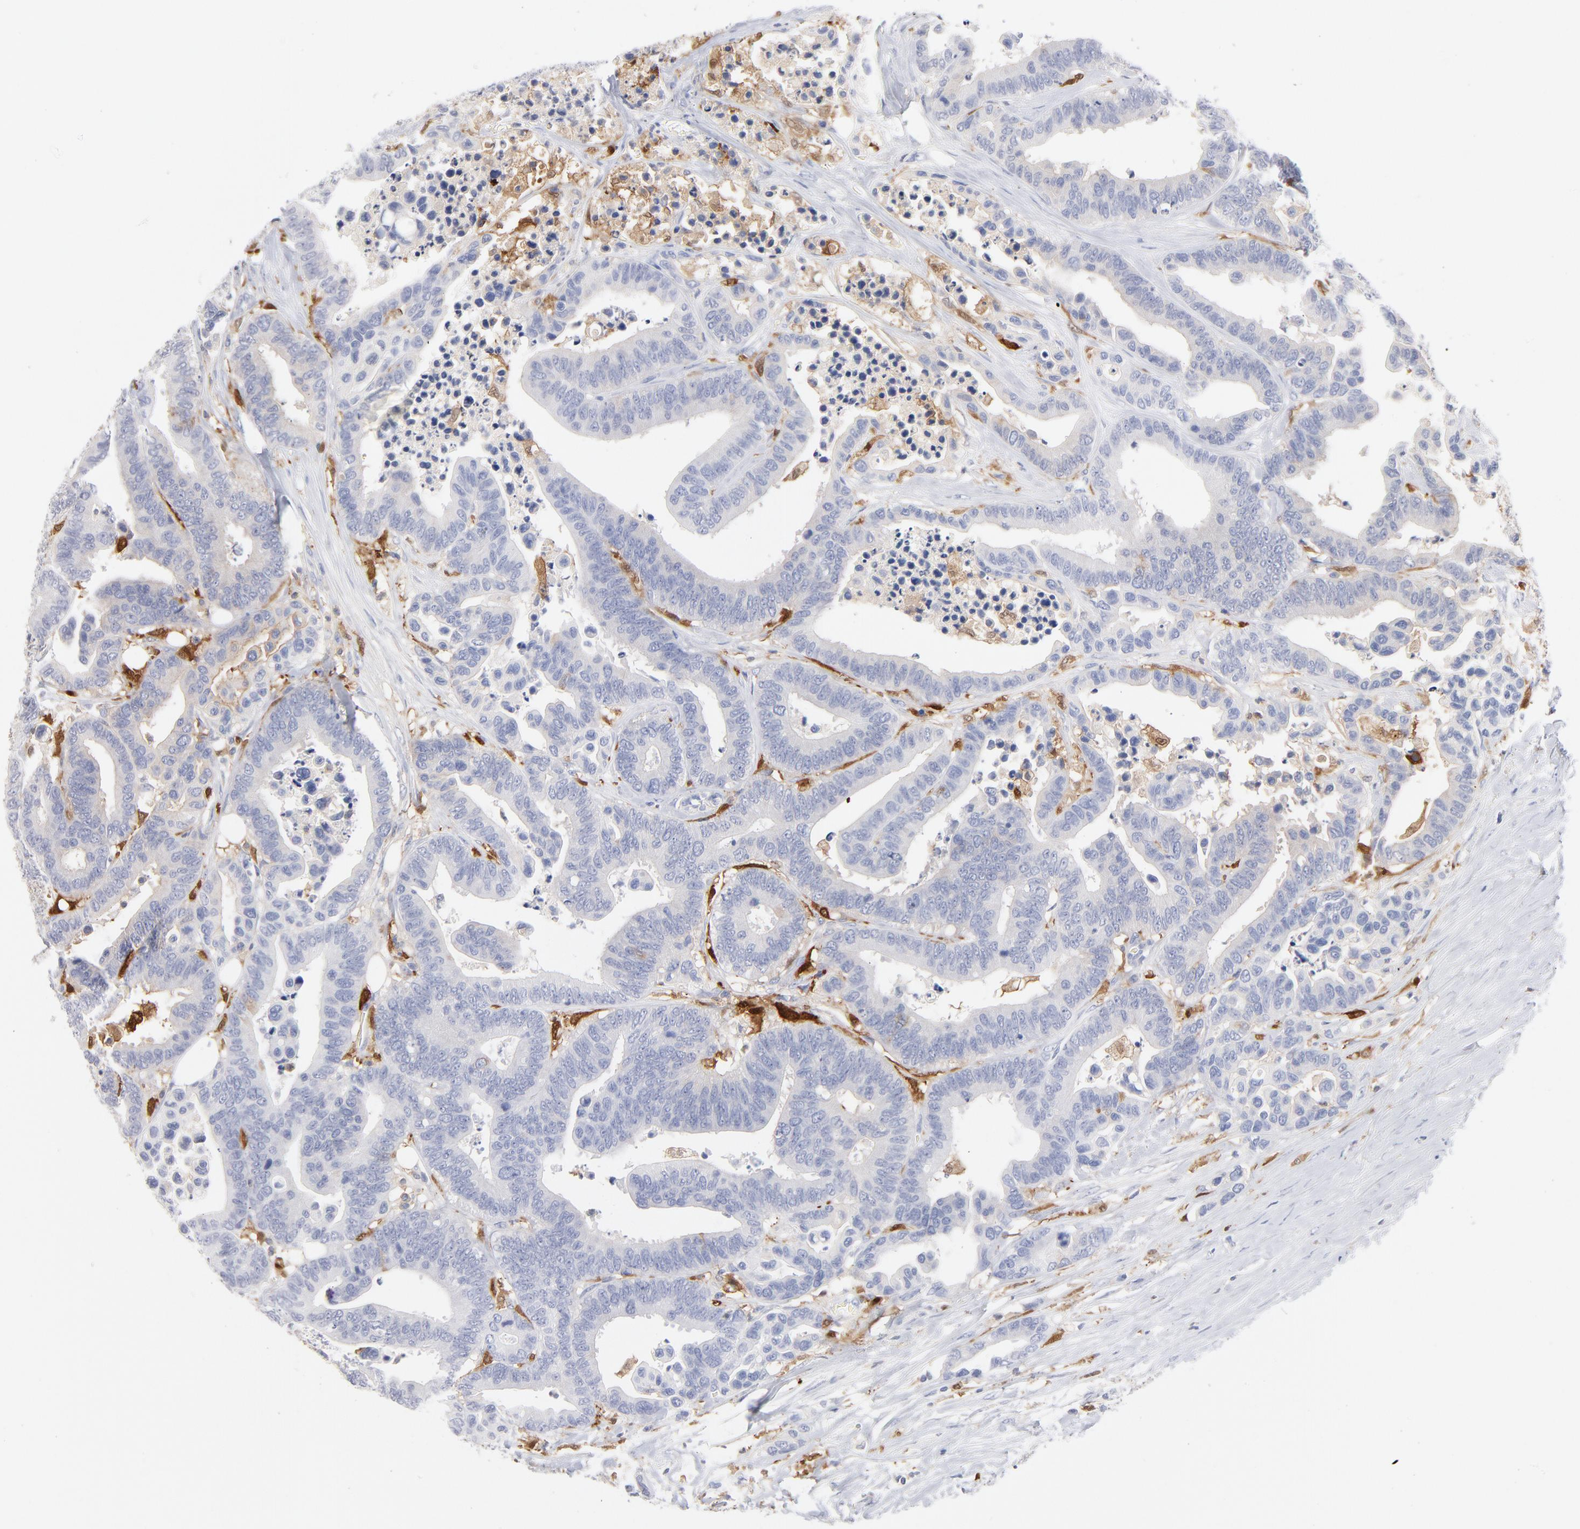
{"staining": {"intensity": "negative", "quantity": "none", "location": "none"}, "tissue": "colorectal cancer", "cell_type": "Tumor cells", "image_type": "cancer", "snomed": [{"axis": "morphology", "description": "Adenocarcinoma, NOS"}, {"axis": "topography", "description": "Colon"}], "caption": "Tumor cells show no significant protein positivity in colorectal adenocarcinoma.", "gene": "IFIT2", "patient": {"sex": "male", "age": 82}}